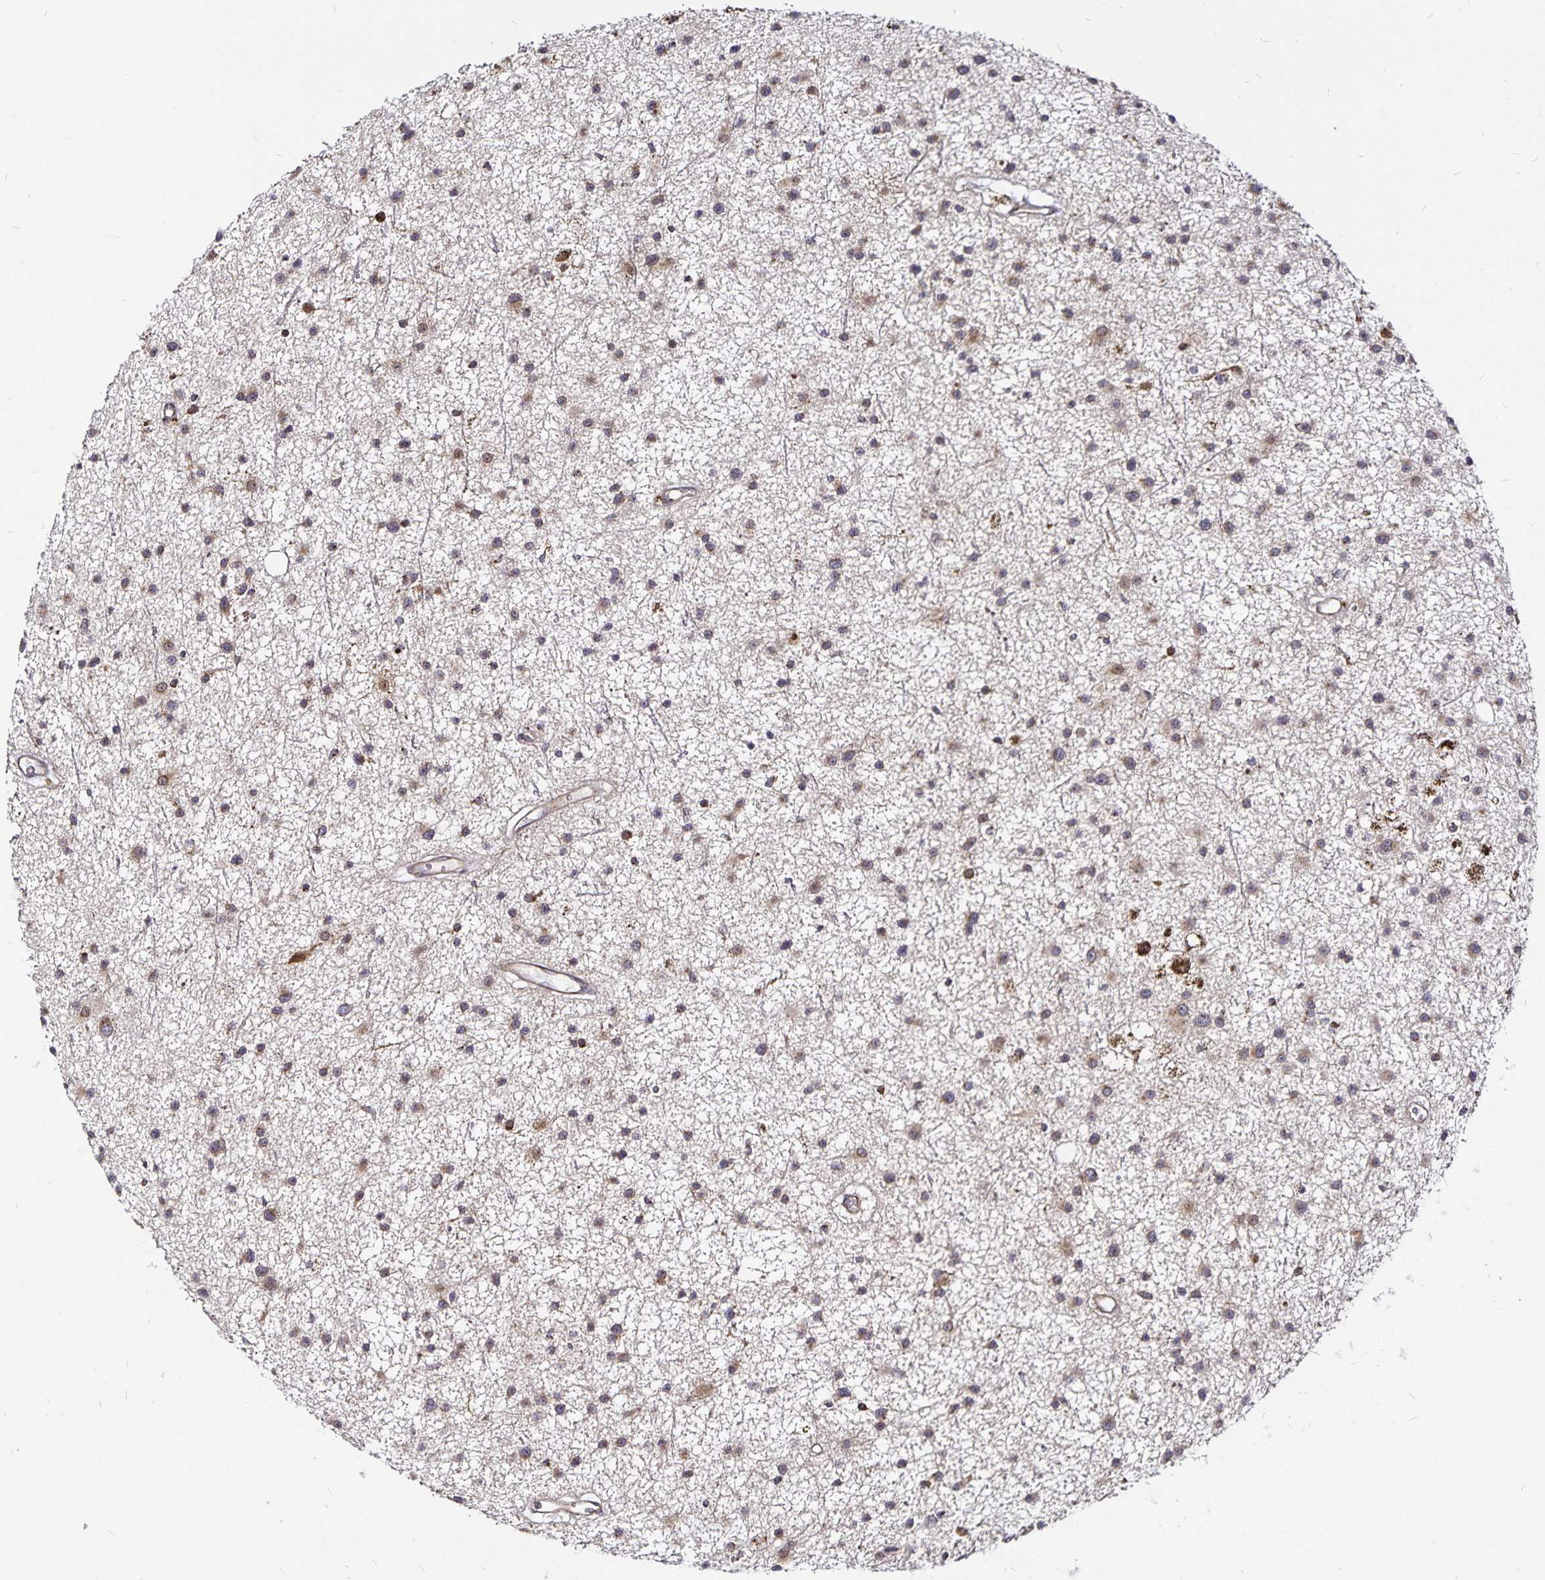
{"staining": {"intensity": "weak", "quantity": "25%-75%", "location": "cytoplasmic/membranous"}, "tissue": "glioma", "cell_type": "Tumor cells", "image_type": "cancer", "snomed": [{"axis": "morphology", "description": "Glioma, malignant, Low grade"}, {"axis": "topography", "description": "Brain"}], "caption": "High-power microscopy captured an immunohistochemistry (IHC) micrograph of glioma, revealing weak cytoplasmic/membranous positivity in approximately 25%-75% of tumor cells. The protein of interest is stained brown, and the nuclei are stained in blue (DAB (3,3'-diaminobenzidine) IHC with brightfield microscopy, high magnification).", "gene": "CYP27A1", "patient": {"sex": "male", "age": 43}}